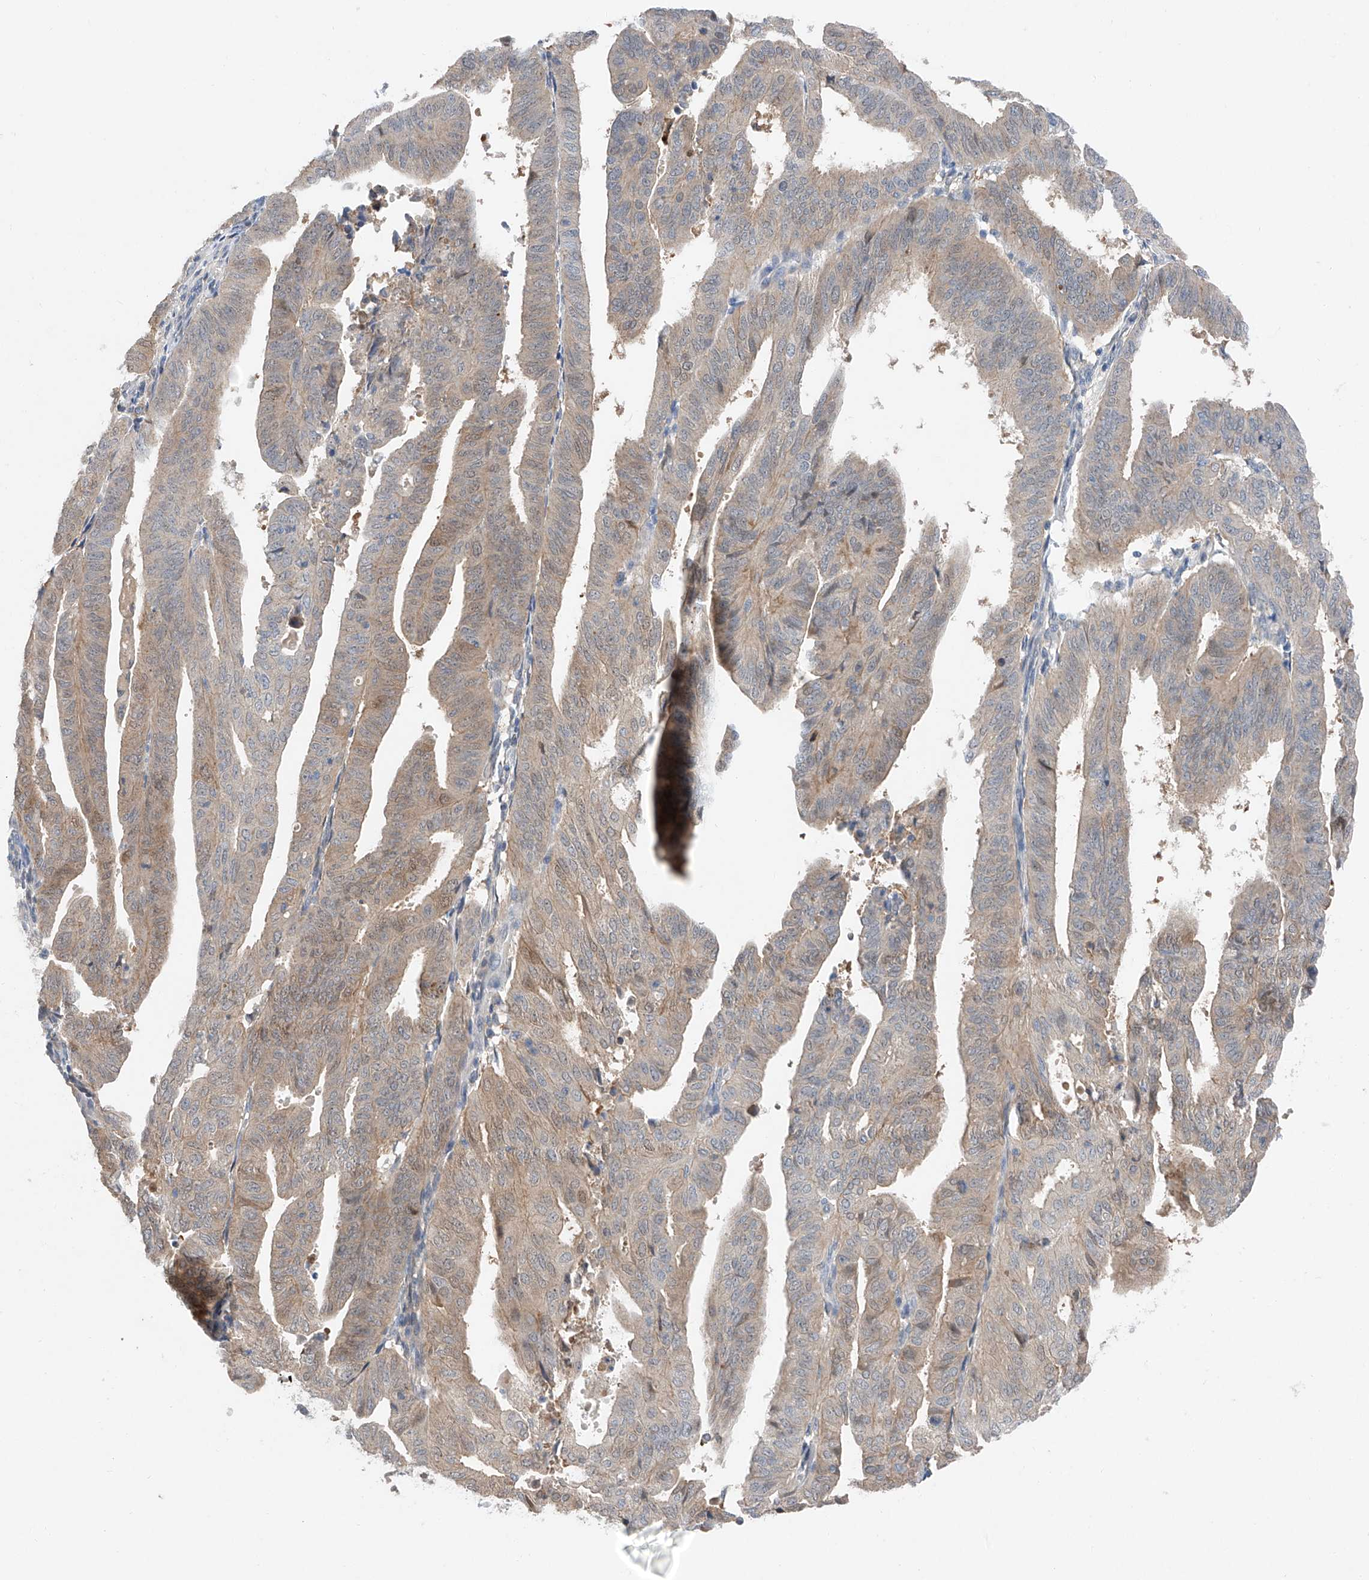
{"staining": {"intensity": "weak", "quantity": "25%-75%", "location": "cytoplasmic/membranous"}, "tissue": "endometrial cancer", "cell_type": "Tumor cells", "image_type": "cancer", "snomed": [{"axis": "morphology", "description": "Adenocarcinoma, NOS"}, {"axis": "topography", "description": "Uterus"}], "caption": "Weak cytoplasmic/membranous positivity is identified in approximately 25%-75% of tumor cells in endometrial cancer (adenocarcinoma). Nuclei are stained in blue.", "gene": "FUCA2", "patient": {"sex": "female", "age": 77}}